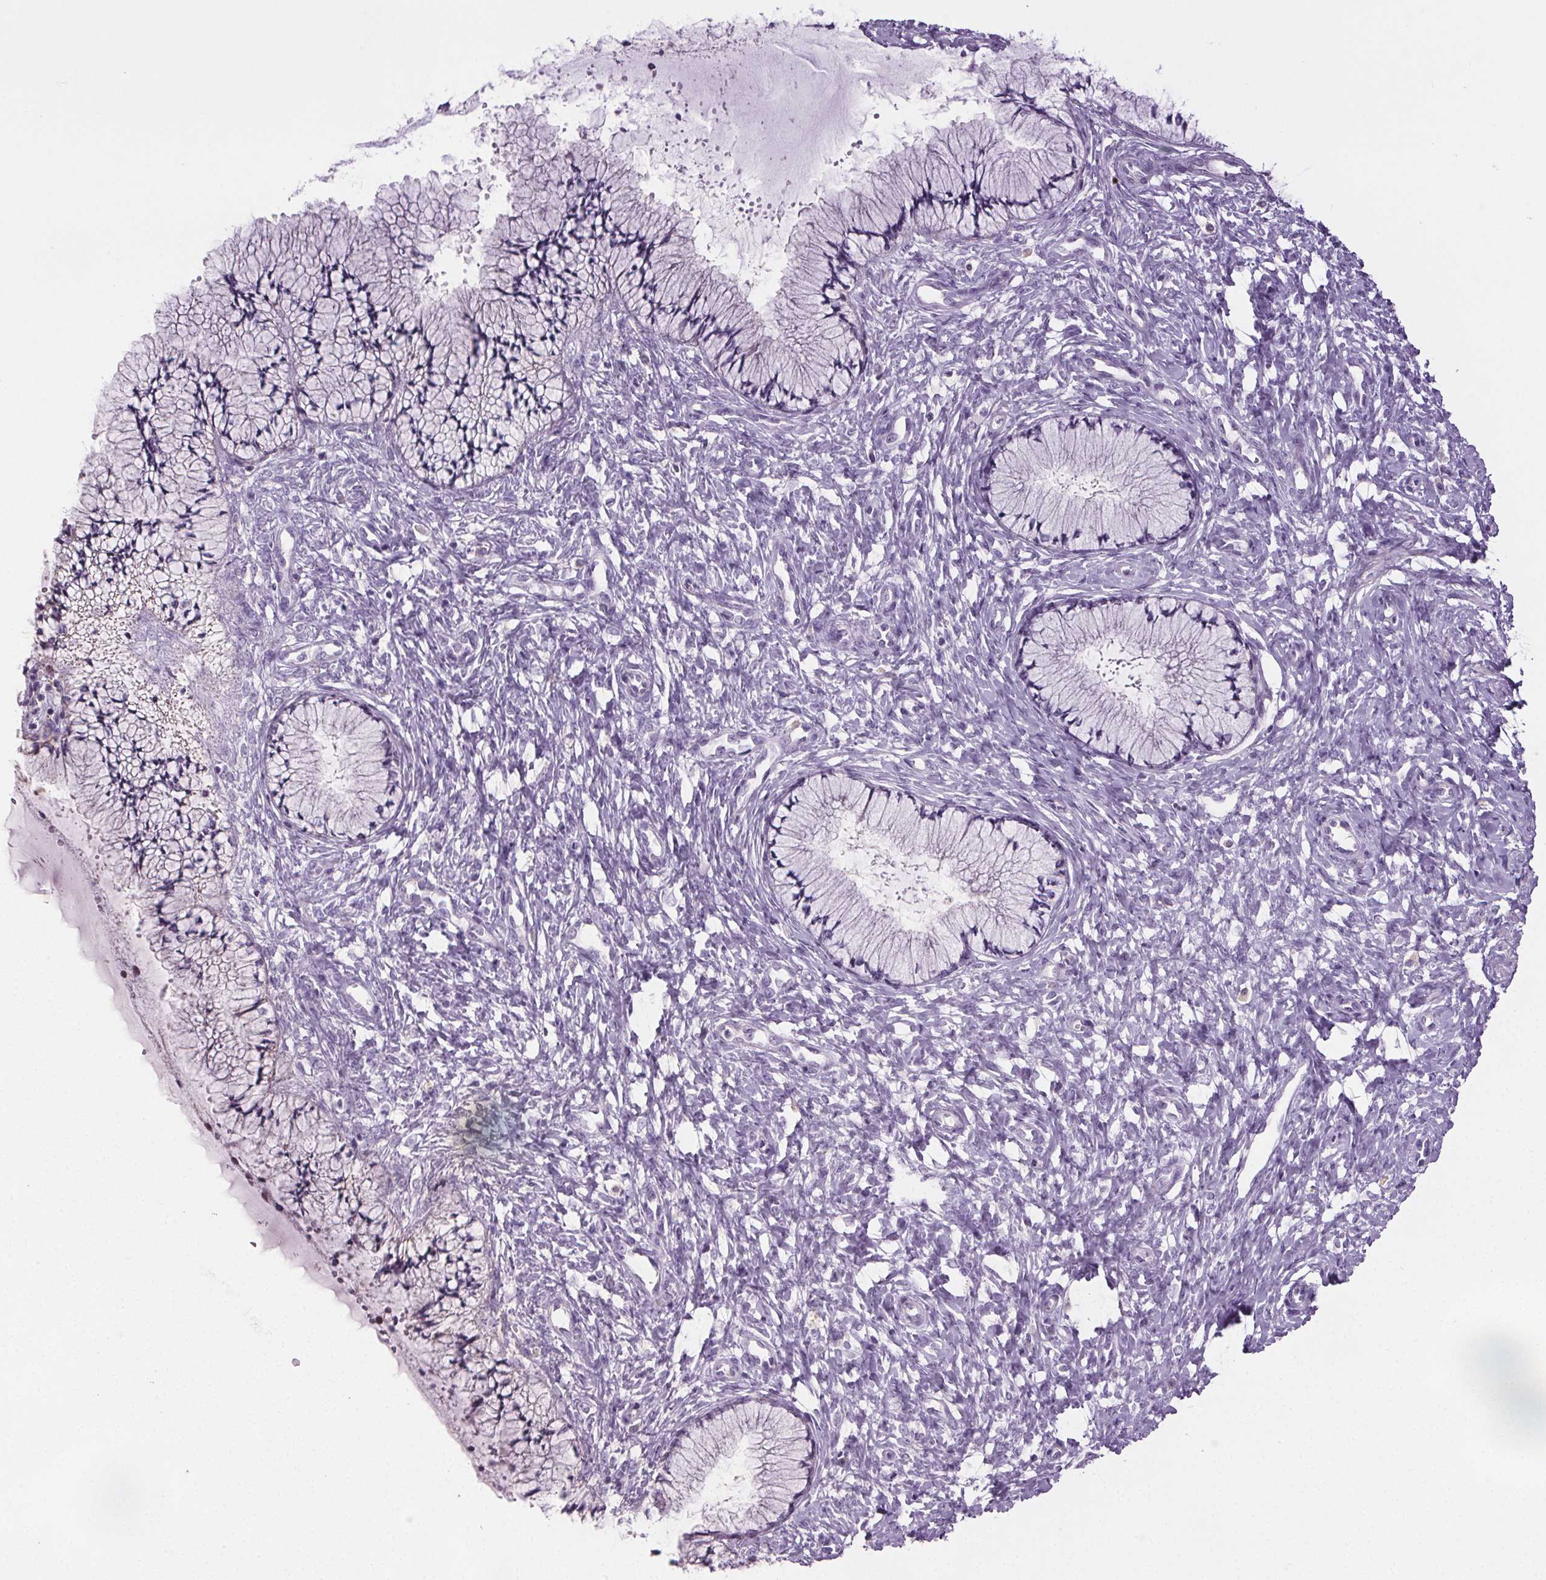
{"staining": {"intensity": "negative", "quantity": "none", "location": "none"}, "tissue": "cervix", "cell_type": "Glandular cells", "image_type": "normal", "snomed": [{"axis": "morphology", "description": "Normal tissue, NOS"}, {"axis": "topography", "description": "Cervix"}], "caption": "A high-resolution micrograph shows immunohistochemistry (IHC) staining of benign cervix, which reveals no significant positivity in glandular cells.", "gene": "GPIHBP1", "patient": {"sex": "female", "age": 37}}